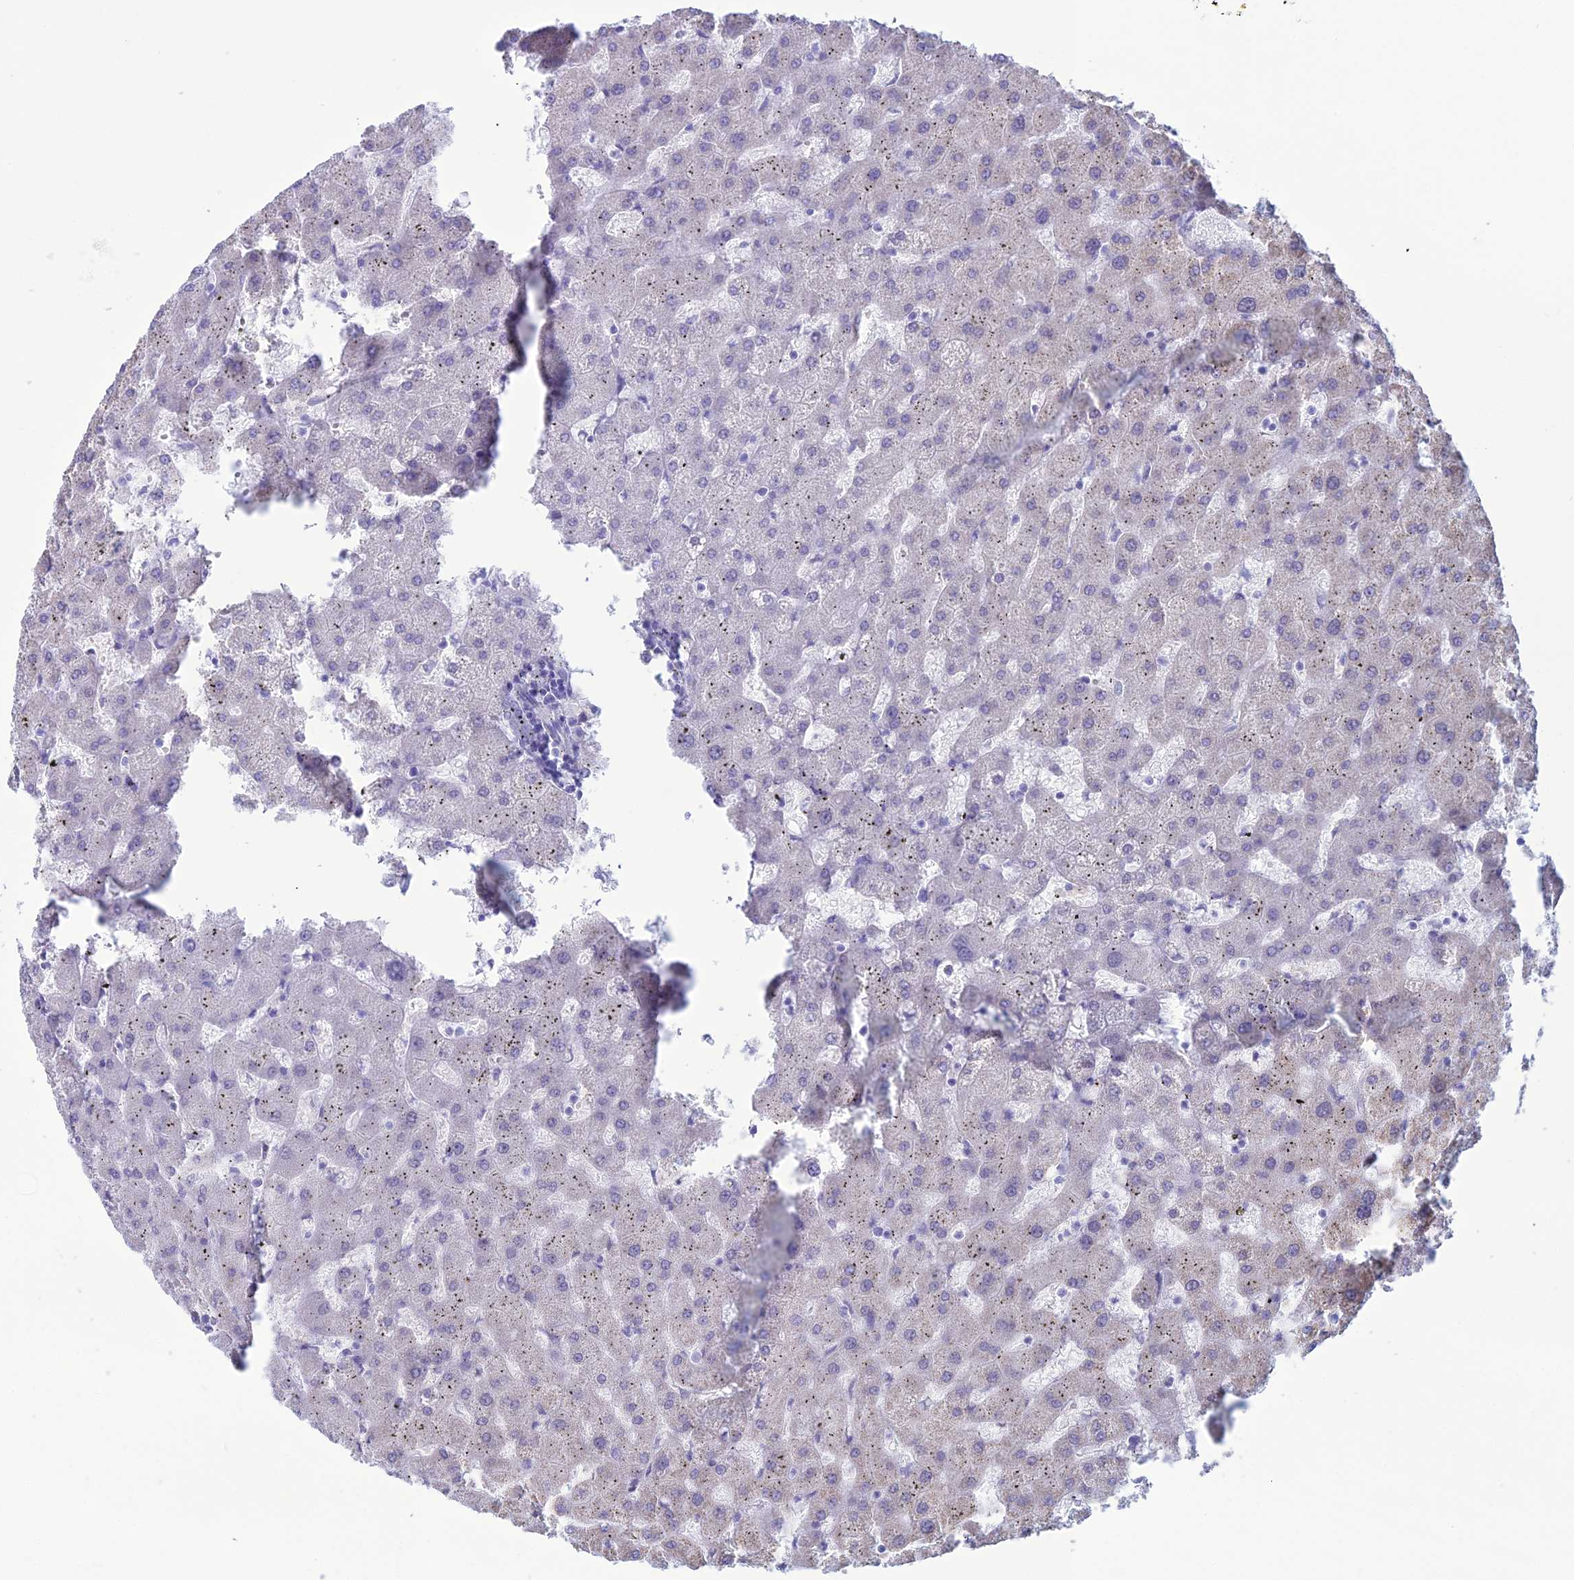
{"staining": {"intensity": "negative", "quantity": "none", "location": "none"}, "tissue": "liver", "cell_type": "Cholangiocytes", "image_type": "normal", "snomed": [{"axis": "morphology", "description": "Normal tissue, NOS"}, {"axis": "topography", "description": "Liver"}], "caption": "Immunohistochemistry (IHC) of unremarkable human liver displays no positivity in cholangiocytes.", "gene": "CFAP210", "patient": {"sex": "female", "age": 63}}